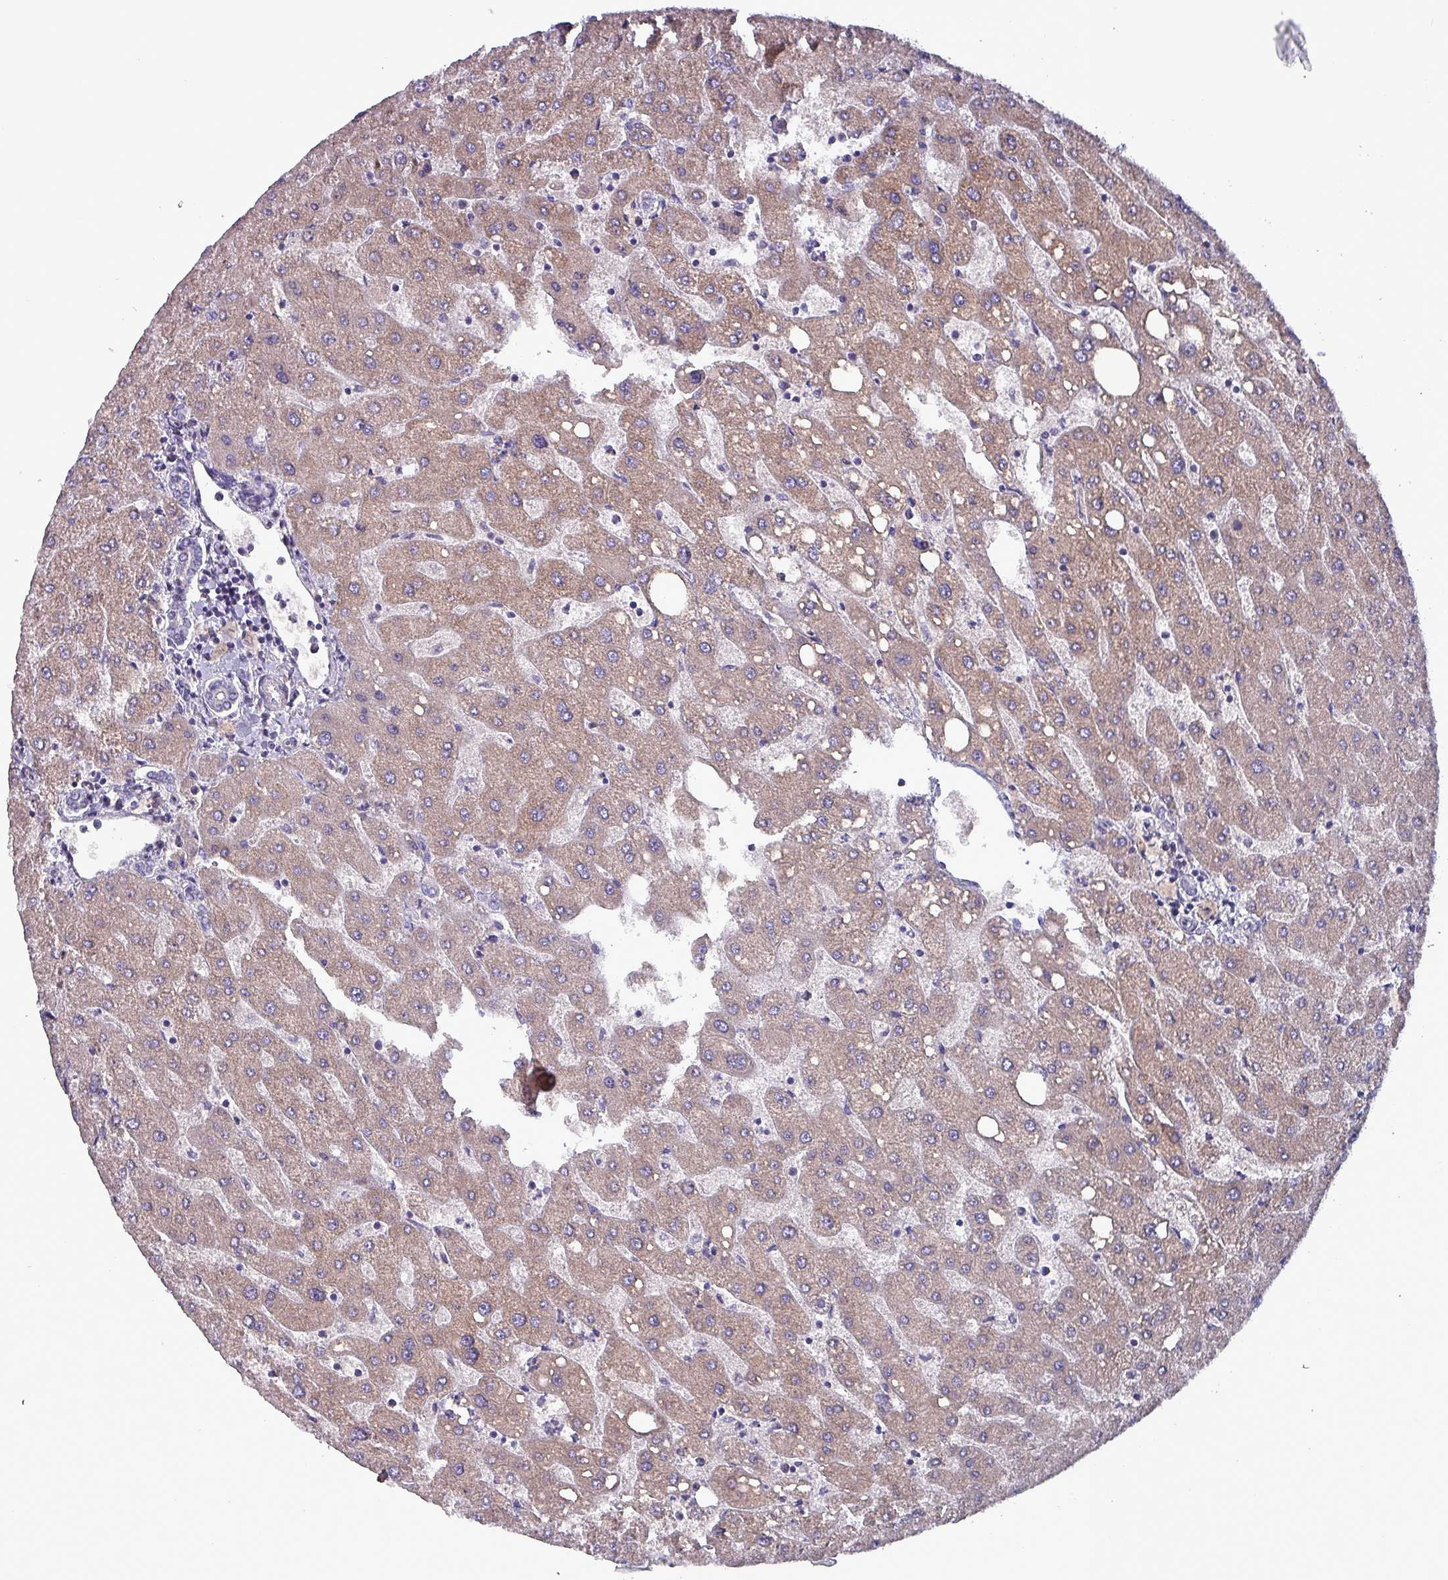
{"staining": {"intensity": "negative", "quantity": "none", "location": "none"}, "tissue": "liver", "cell_type": "Cholangiocytes", "image_type": "normal", "snomed": [{"axis": "morphology", "description": "Normal tissue, NOS"}, {"axis": "topography", "description": "Liver"}], "caption": "This is an IHC micrograph of normal liver. There is no positivity in cholangiocytes.", "gene": "HSD3B7", "patient": {"sex": "male", "age": 67}}